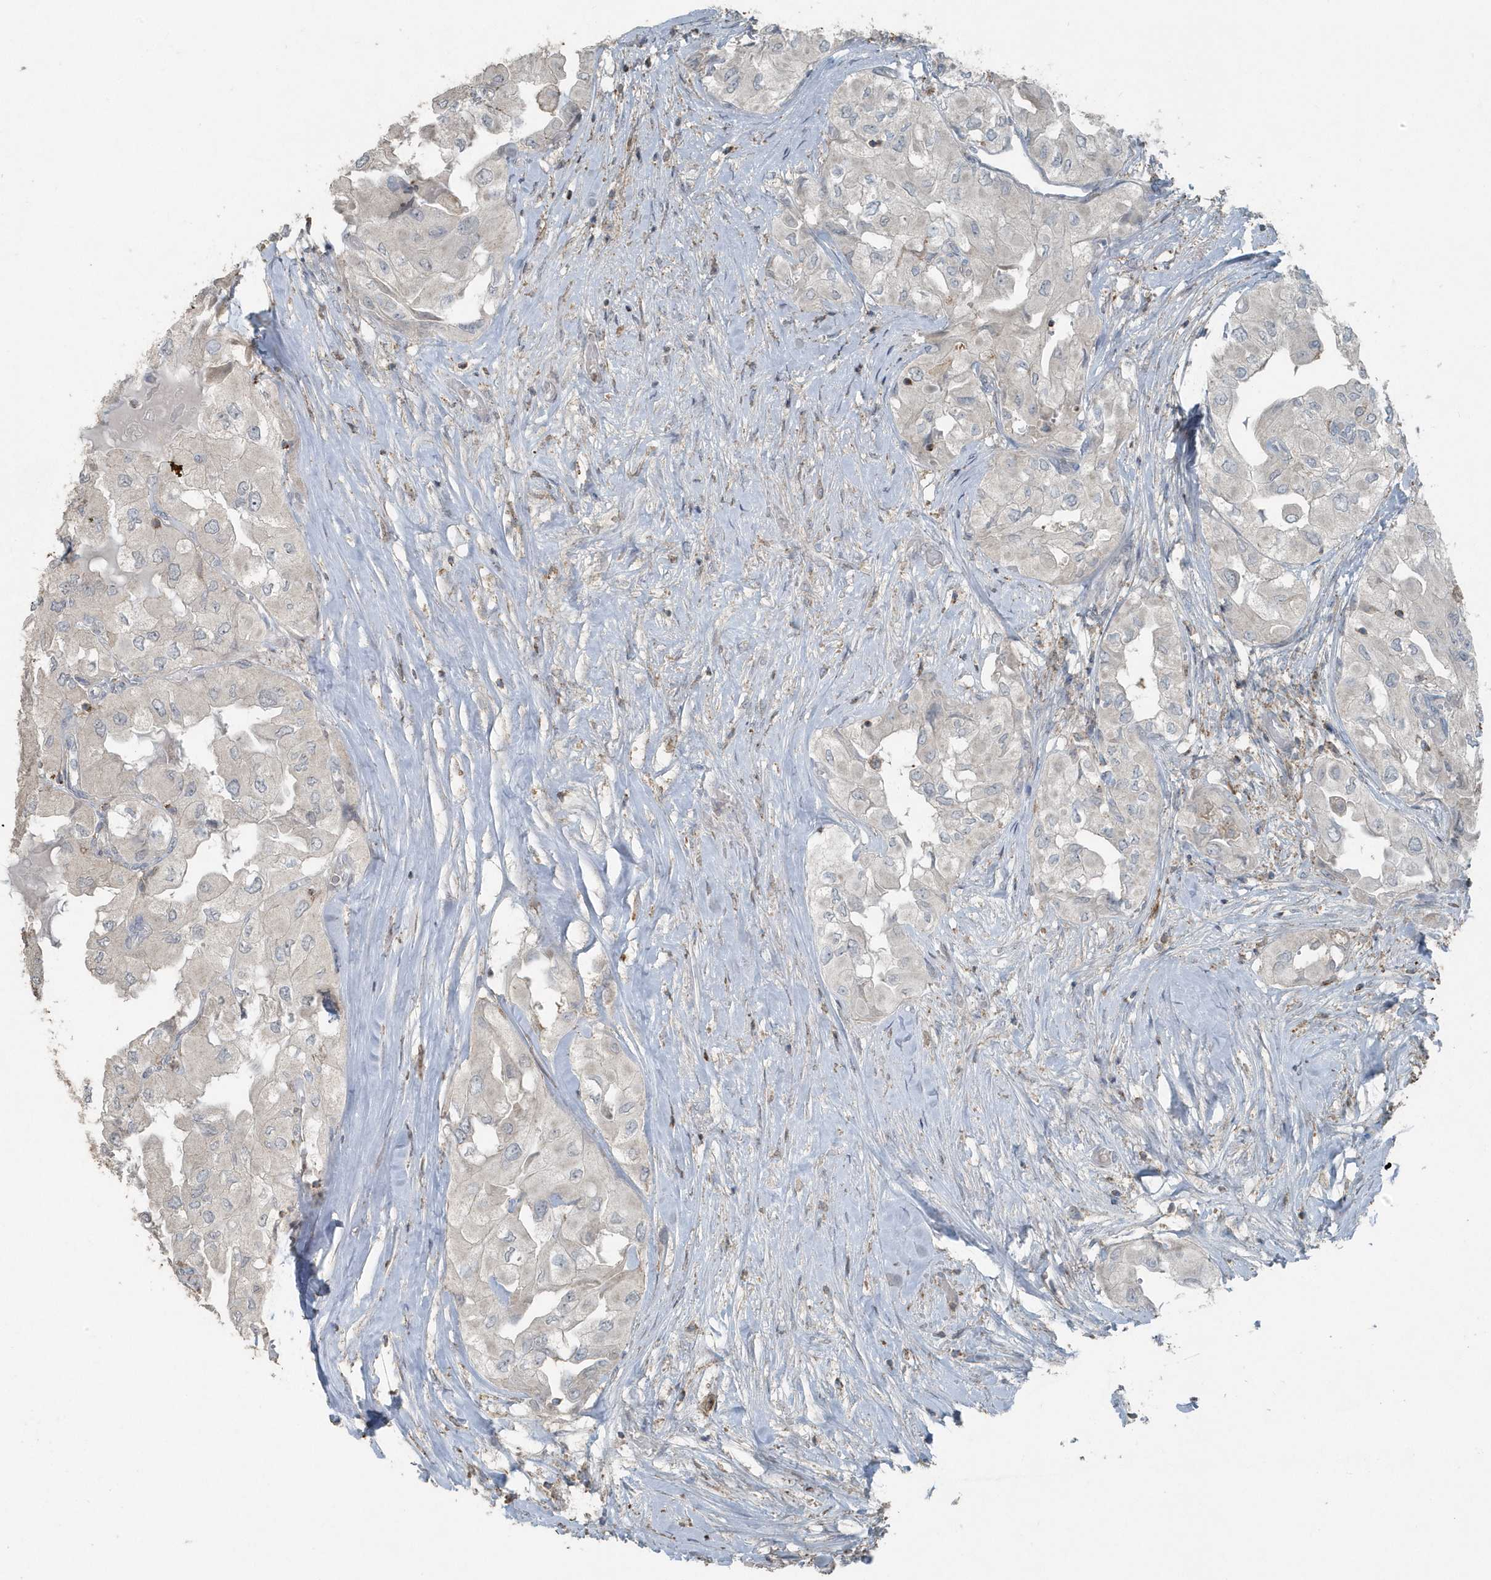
{"staining": {"intensity": "negative", "quantity": "none", "location": "none"}, "tissue": "thyroid cancer", "cell_type": "Tumor cells", "image_type": "cancer", "snomed": [{"axis": "morphology", "description": "Papillary adenocarcinoma, NOS"}, {"axis": "topography", "description": "Thyroid gland"}], "caption": "Immunohistochemical staining of human thyroid cancer shows no significant staining in tumor cells. (DAB (3,3'-diaminobenzidine) IHC visualized using brightfield microscopy, high magnification).", "gene": "ACTC1", "patient": {"sex": "female", "age": 59}}